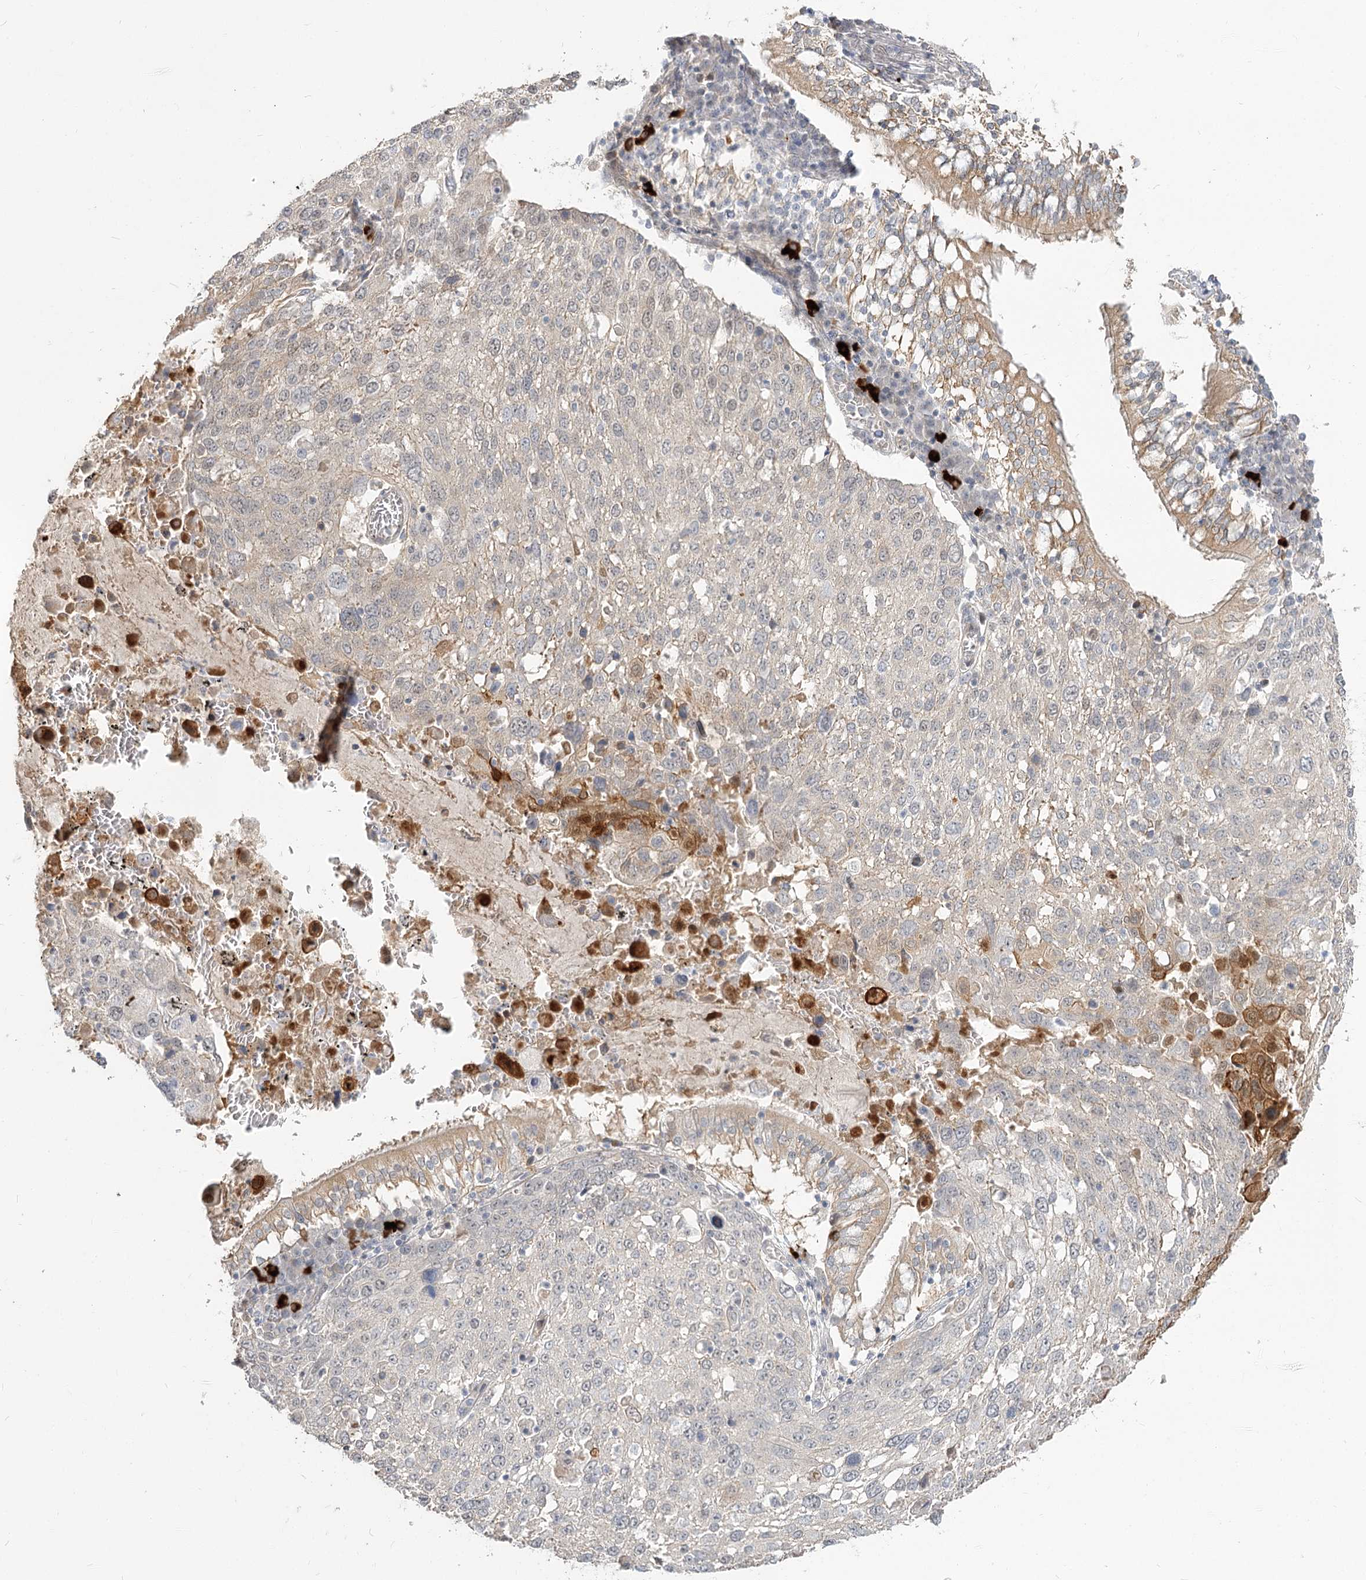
{"staining": {"intensity": "negative", "quantity": "none", "location": "none"}, "tissue": "lung cancer", "cell_type": "Tumor cells", "image_type": "cancer", "snomed": [{"axis": "morphology", "description": "Squamous cell carcinoma, NOS"}, {"axis": "topography", "description": "Lung"}], "caption": "DAB (3,3'-diaminobenzidine) immunohistochemical staining of lung cancer exhibits no significant positivity in tumor cells.", "gene": "GUCY2C", "patient": {"sex": "male", "age": 65}}